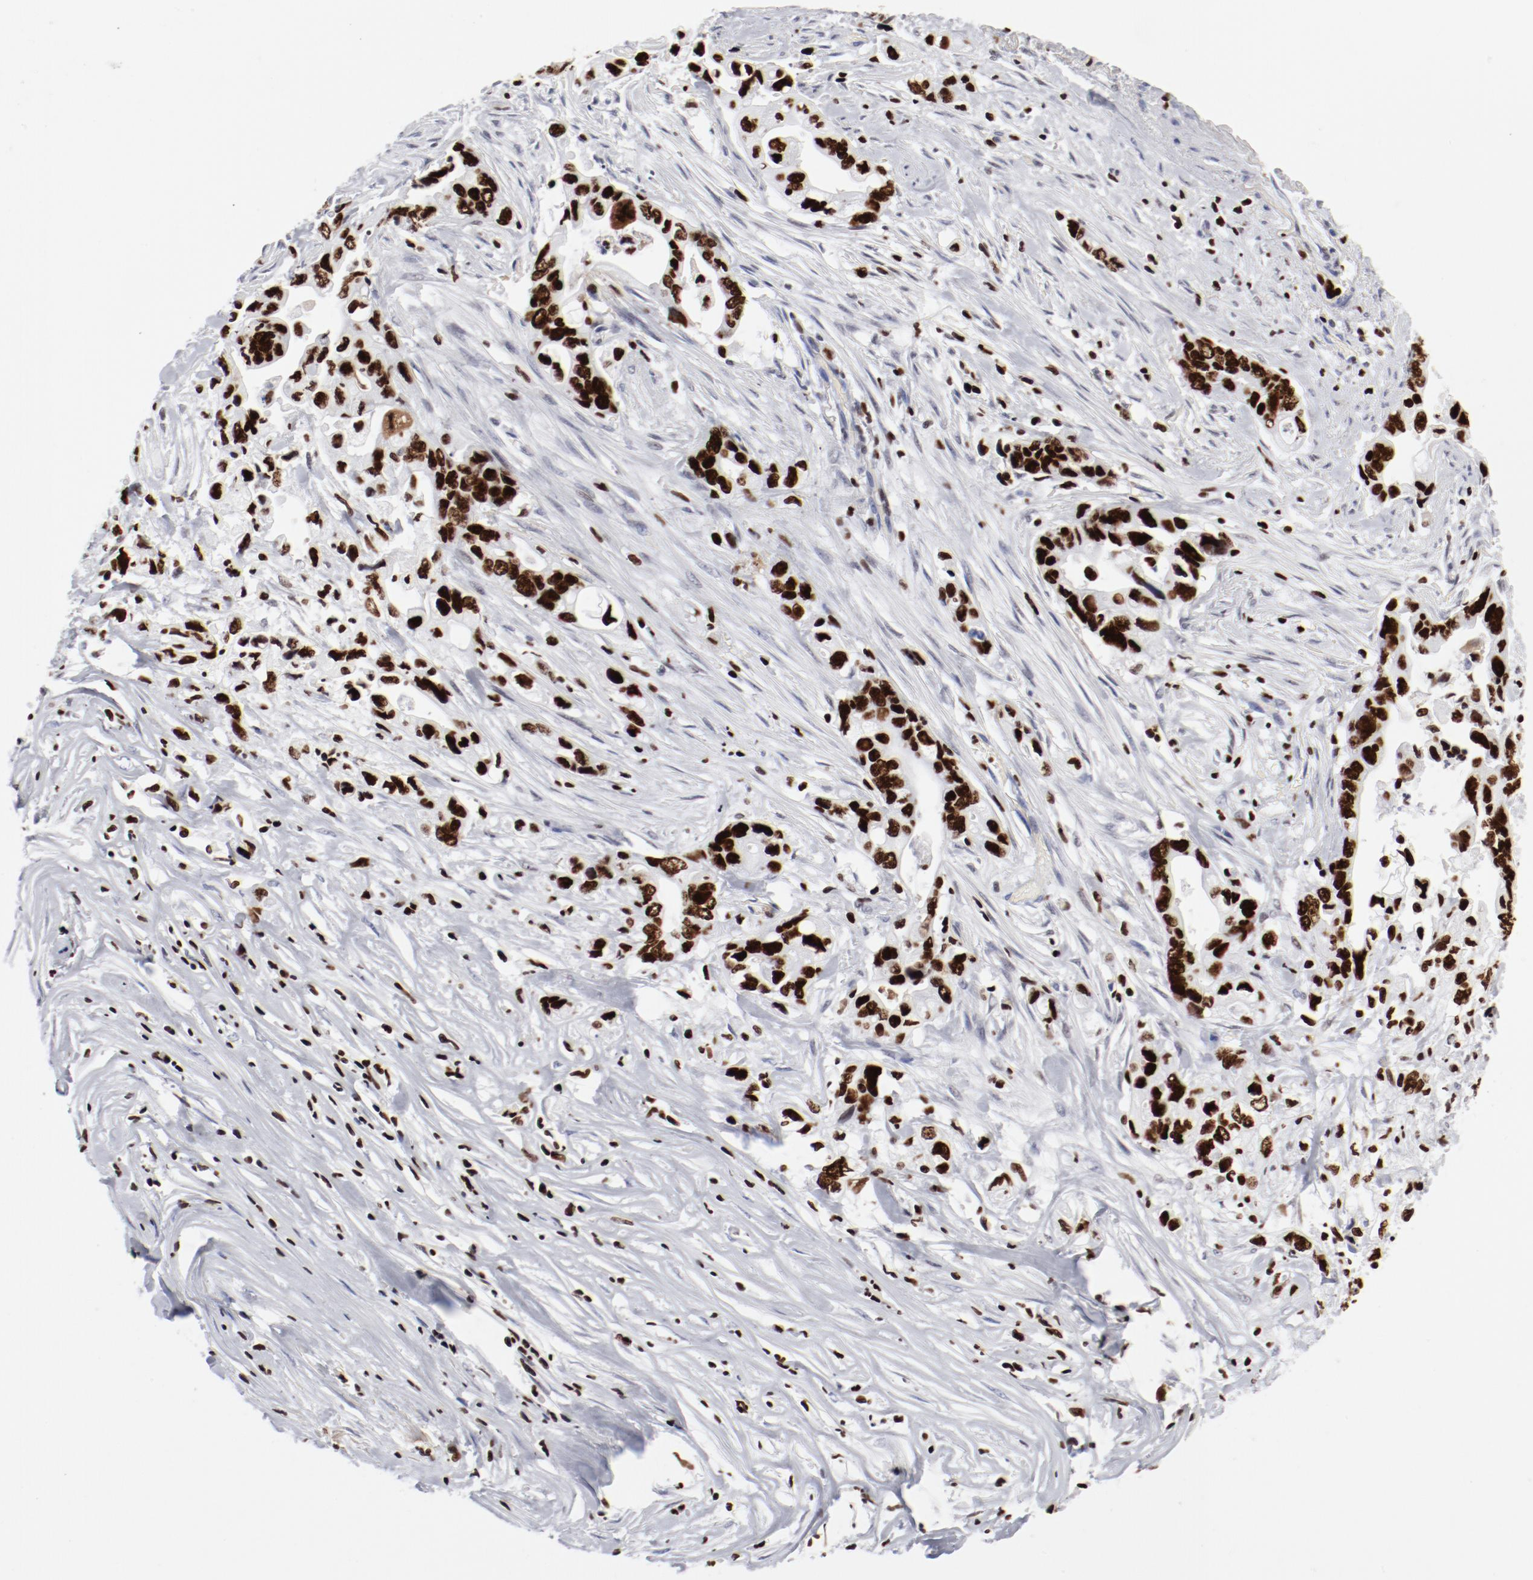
{"staining": {"intensity": "strong", "quantity": ">75%", "location": "nuclear"}, "tissue": "pancreatic cancer", "cell_type": "Tumor cells", "image_type": "cancer", "snomed": [{"axis": "morphology", "description": "Normal tissue, NOS"}, {"axis": "topography", "description": "Pancreas"}], "caption": "There is high levels of strong nuclear positivity in tumor cells of pancreatic cancer, as demonstrated by immunohistochemical staining (brown color).", "gene": "SMARCC2", "patient": {"sex": "male", "age": 42}}